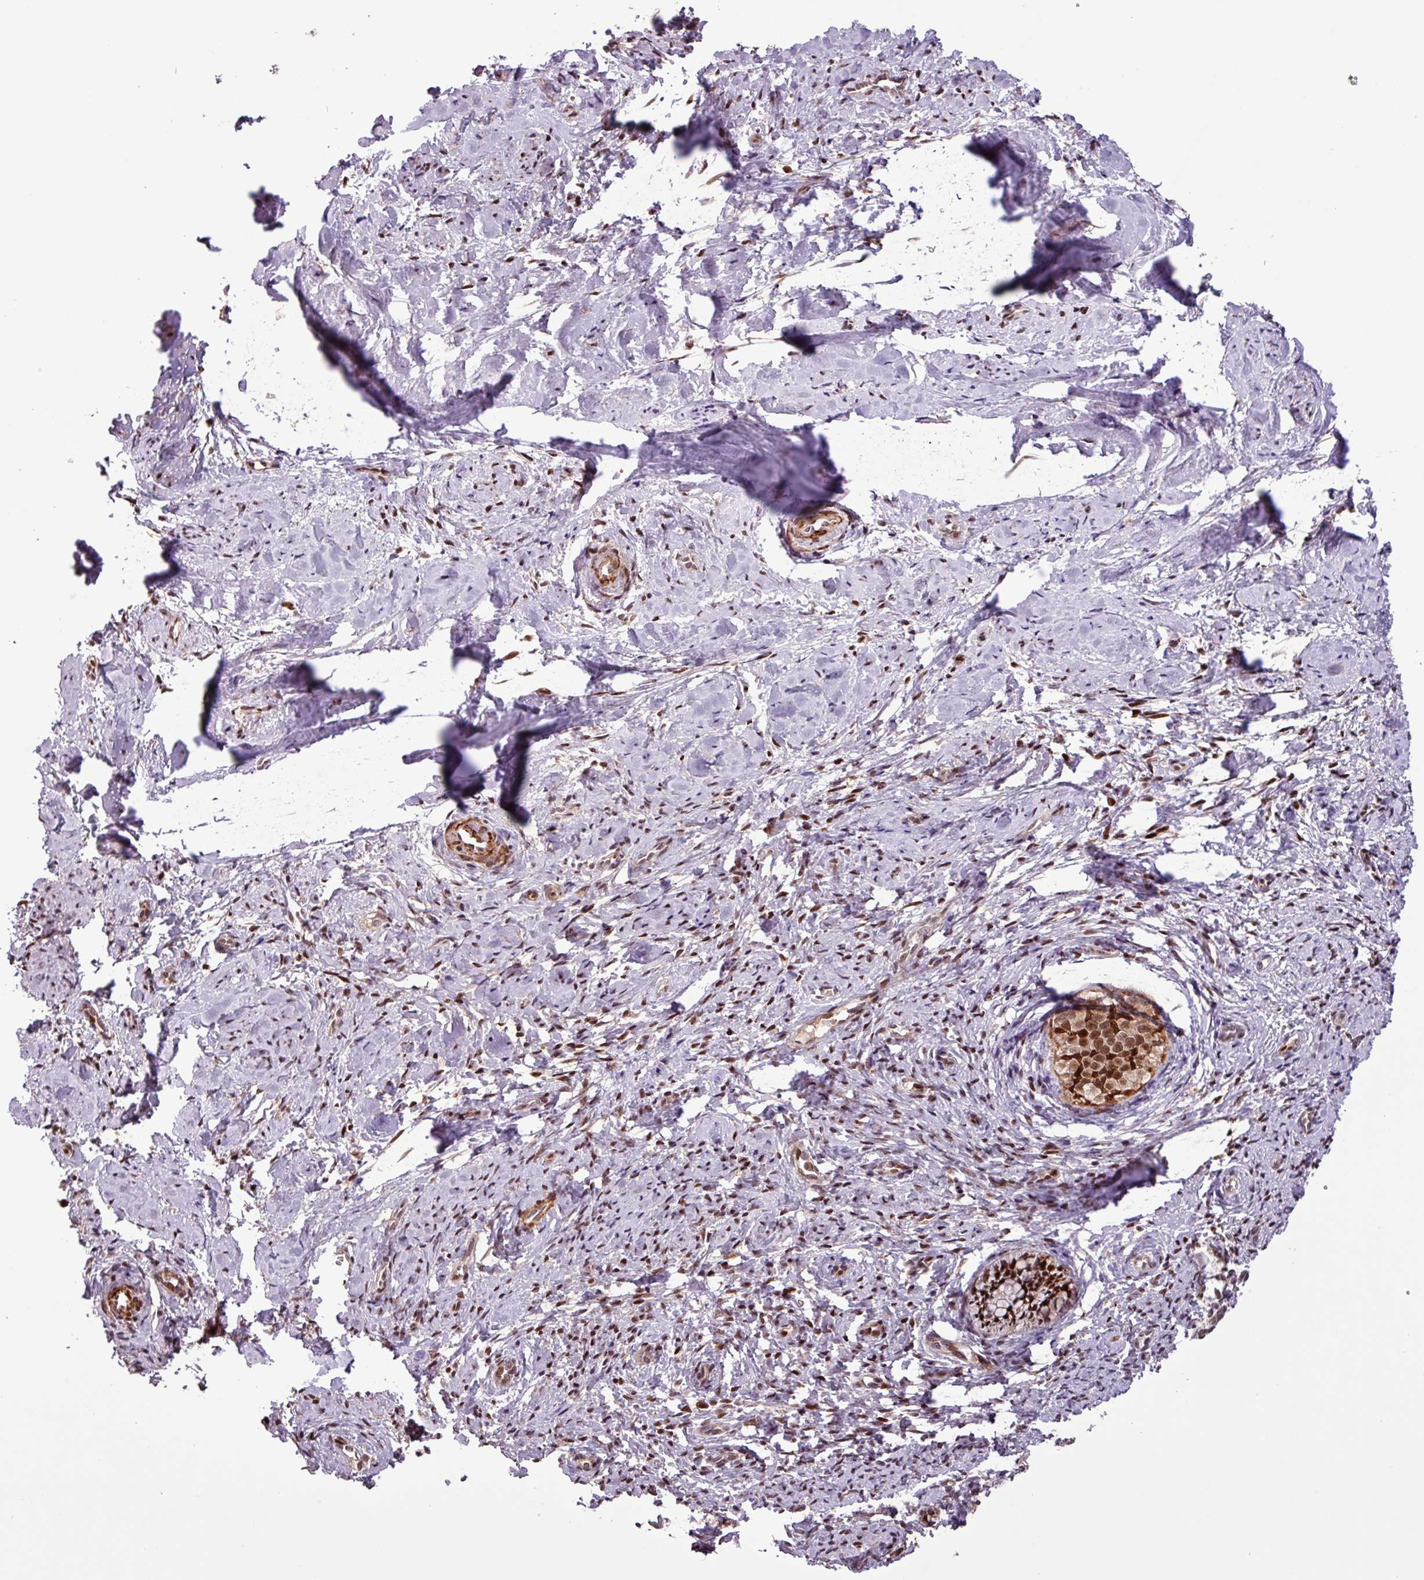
{"staining": {"intensity": "strong", "quantity": ">75%", "location": "nuclear"}, "tissue": "cervix", "cell_type": "Glandular cells", "image_type": "normal", "snomed": [{"axis": "morphology", "description": "Normal tissue, NOS"}, {"axis": "topography", "description": "Cervix"}], "caption": "A brown stain shows strong nuclear positivity of a protein in glandular cells of unremarkable cervix. (brown staining indicates protein expression, while blue staining denotes nuclei).", "gene": "SLC22A24", "patient": {"sex": "female", "age": 57}}